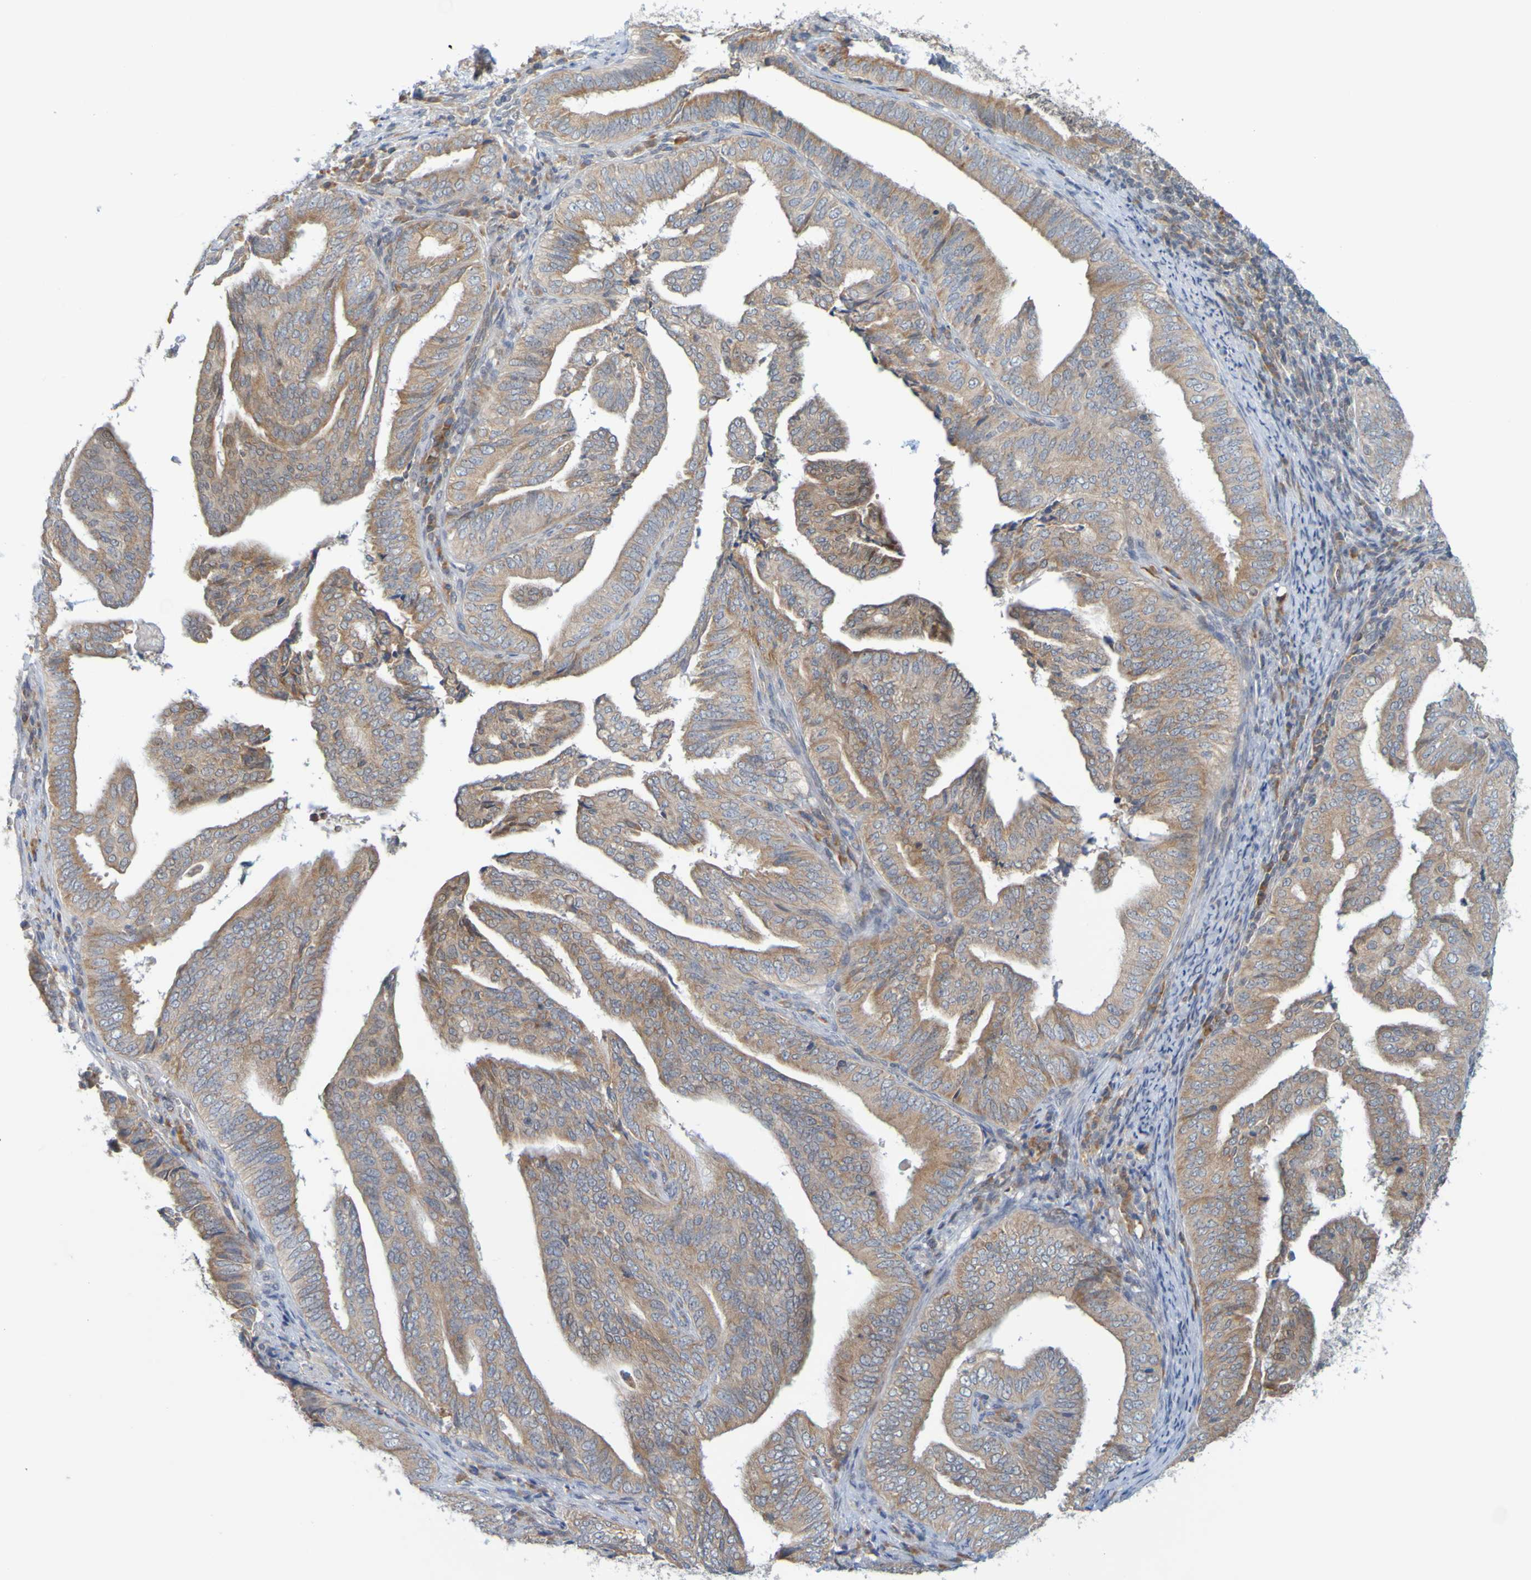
{"staining": {"intensity": "moderate", "quantity": ">75%", "location": "cytoplasmic/membranous"}, "tissue": "endometrial cancer", "cell_type": "Tumor cells", "image_type": "cancer", "snomed": [{"axis": "morphology", "description": "Adenocarcinoma, NOS"}, {"axis": "topography", "description": "Endometrium"}], "caption": "DAB immunohistochemical staining of human adenocarcinoma (endometrial) shows moderate cytoplasmic/membranous protein expression in approximately >75% of tumor cells.", "gene": "MOGS", "patient": {"sex": "female", "age": 58}}